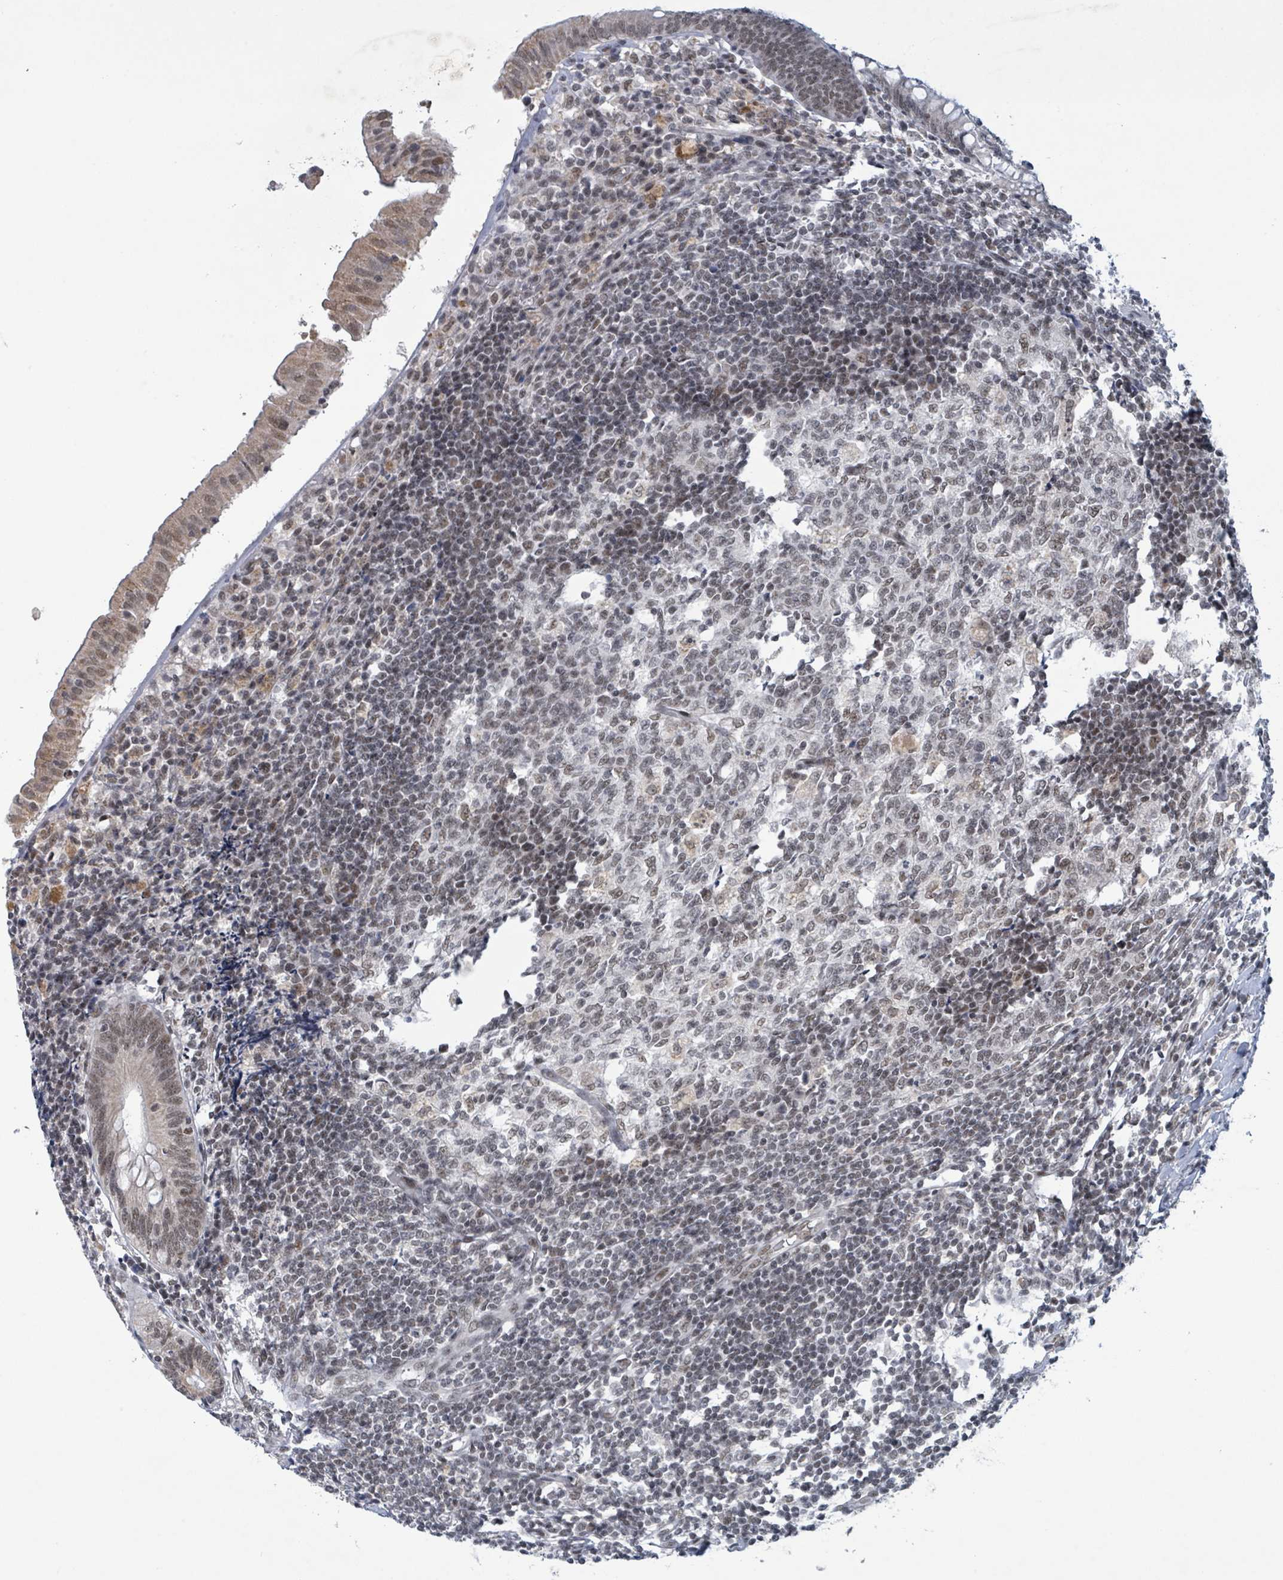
{"staining": {"intensity": "weak", "quantity": "<25%", "location": "cytoplasmic/membranous,nuclear"}, "tissue": "appendix", "cell_type": "Glandular cells", "image_type": "normal", "snomed": [{"axis": "morphology", "description": "Normal tissue, NOS"}, {"axis": "topography", "description": "Appendix"}], "caption": "Immunohistochemistry (IHC) photomicrograph of benign appendix: appendix stained with DAB demonstrates no significant protein positivity in glandular cells. Nuclei are stained in blue.", "gene": "BANP", "patient": {"sex": "male", "age": 55}}